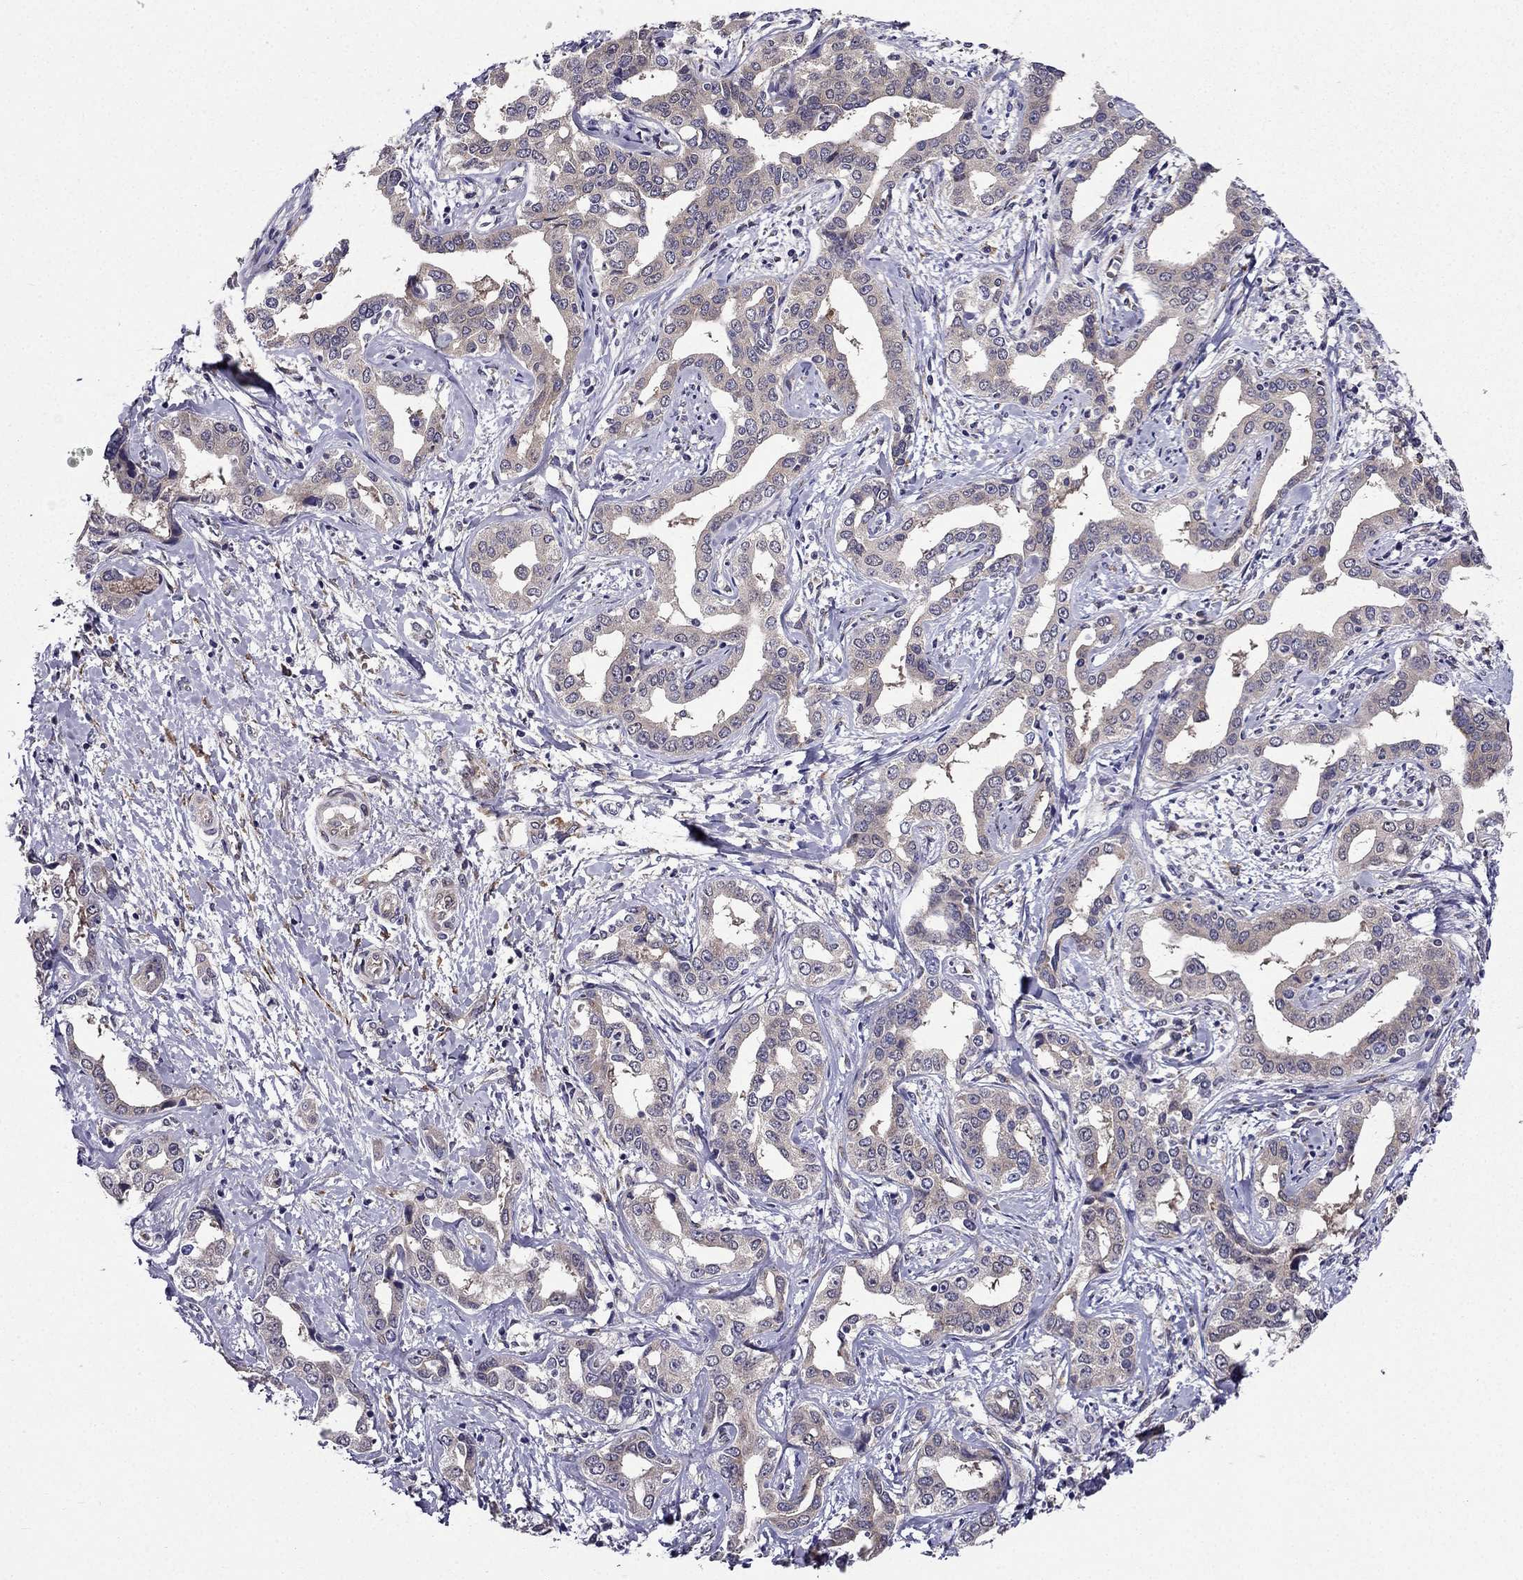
{"staining": {"intensity": "weak", "quantity": "<25%", "location": "cytoplasmic/membranous"}, "tissue": "liver cancer", "cell_type": "Tumor cells", "image_type": "cancer", "snomed": [{"axis": "morphology", "description": "Cholangiocarcinoma"}, {"axis": "topography", "description": "Liver"}], "caption": "Immunohistochemistry micrograph of liver cholangiocarcinoma stained for a protein (brown), which reveals no expression in tumor cells.", "gene": "ARHGEF28", "patient": {"sex": "male", "age": 59}}